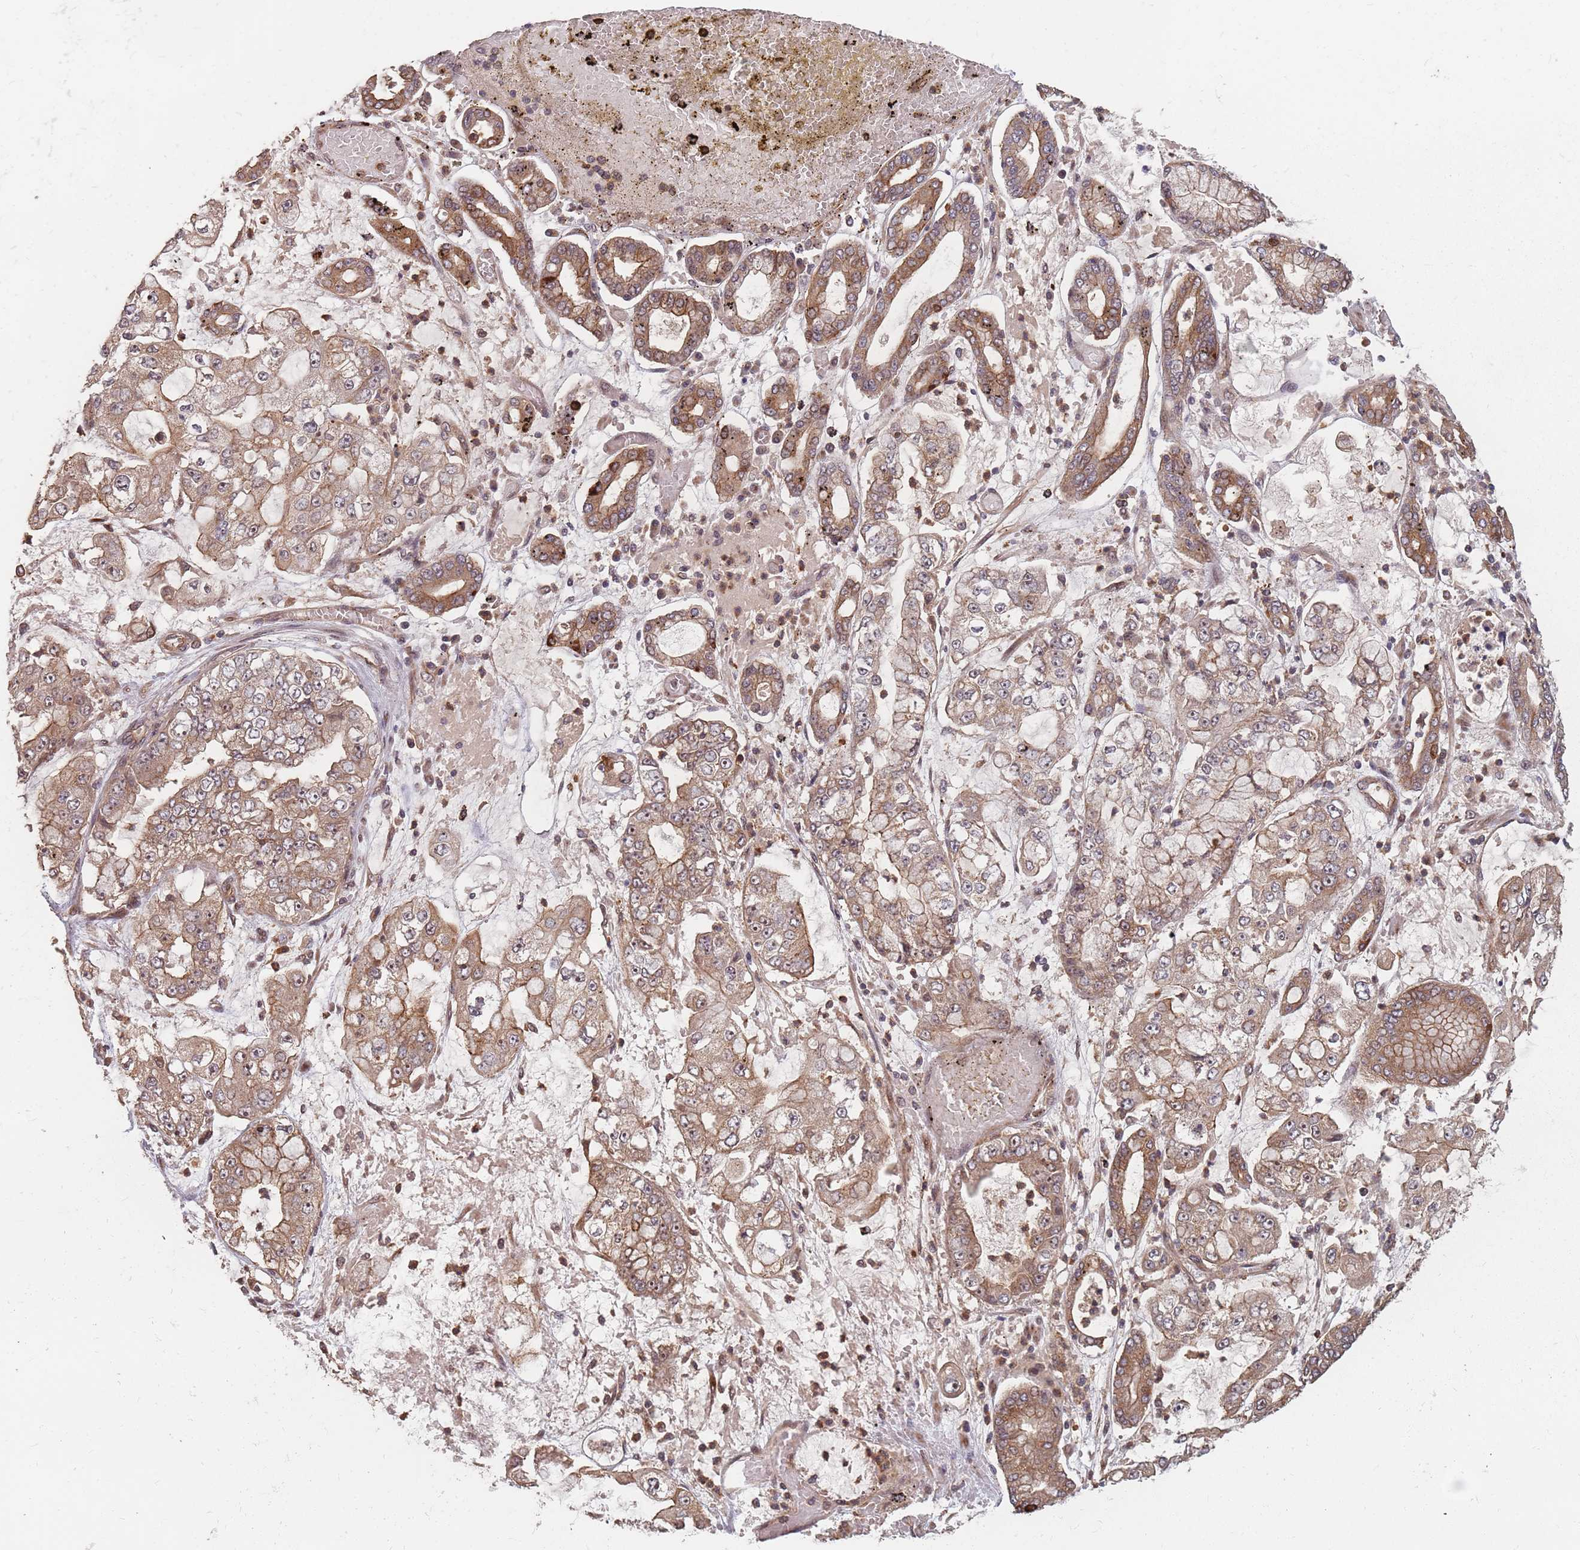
{"staining": {"intensity": "moderate", "quantity": ">75%", "location": "cytoplasmic/membranous,nuclear"}, "tissue": "stomach cancer", "cell_type": "Tumor cells", "image_type": "cancer", "snomed": [{"axis": "morphology", "description": "Adenocarcinoma, NOS"}, {"axis": "topography", "description": "Stomach"}], "caption": "Immunohistochemistry (IHC) of human stomach cancer shows medium levels of moderate cytoplasmic/membranous and nuclear staining in about >75% of tumor cells. The staining was performed using DAB (3,3'-diaminobenzidine) to visualize the protein expression in brown, while the nuclei were stained in blue with hematoxylin (Magnification: 20x).", "gene": "C3orf14", "patient": {"sex": "male", "age": 76}}